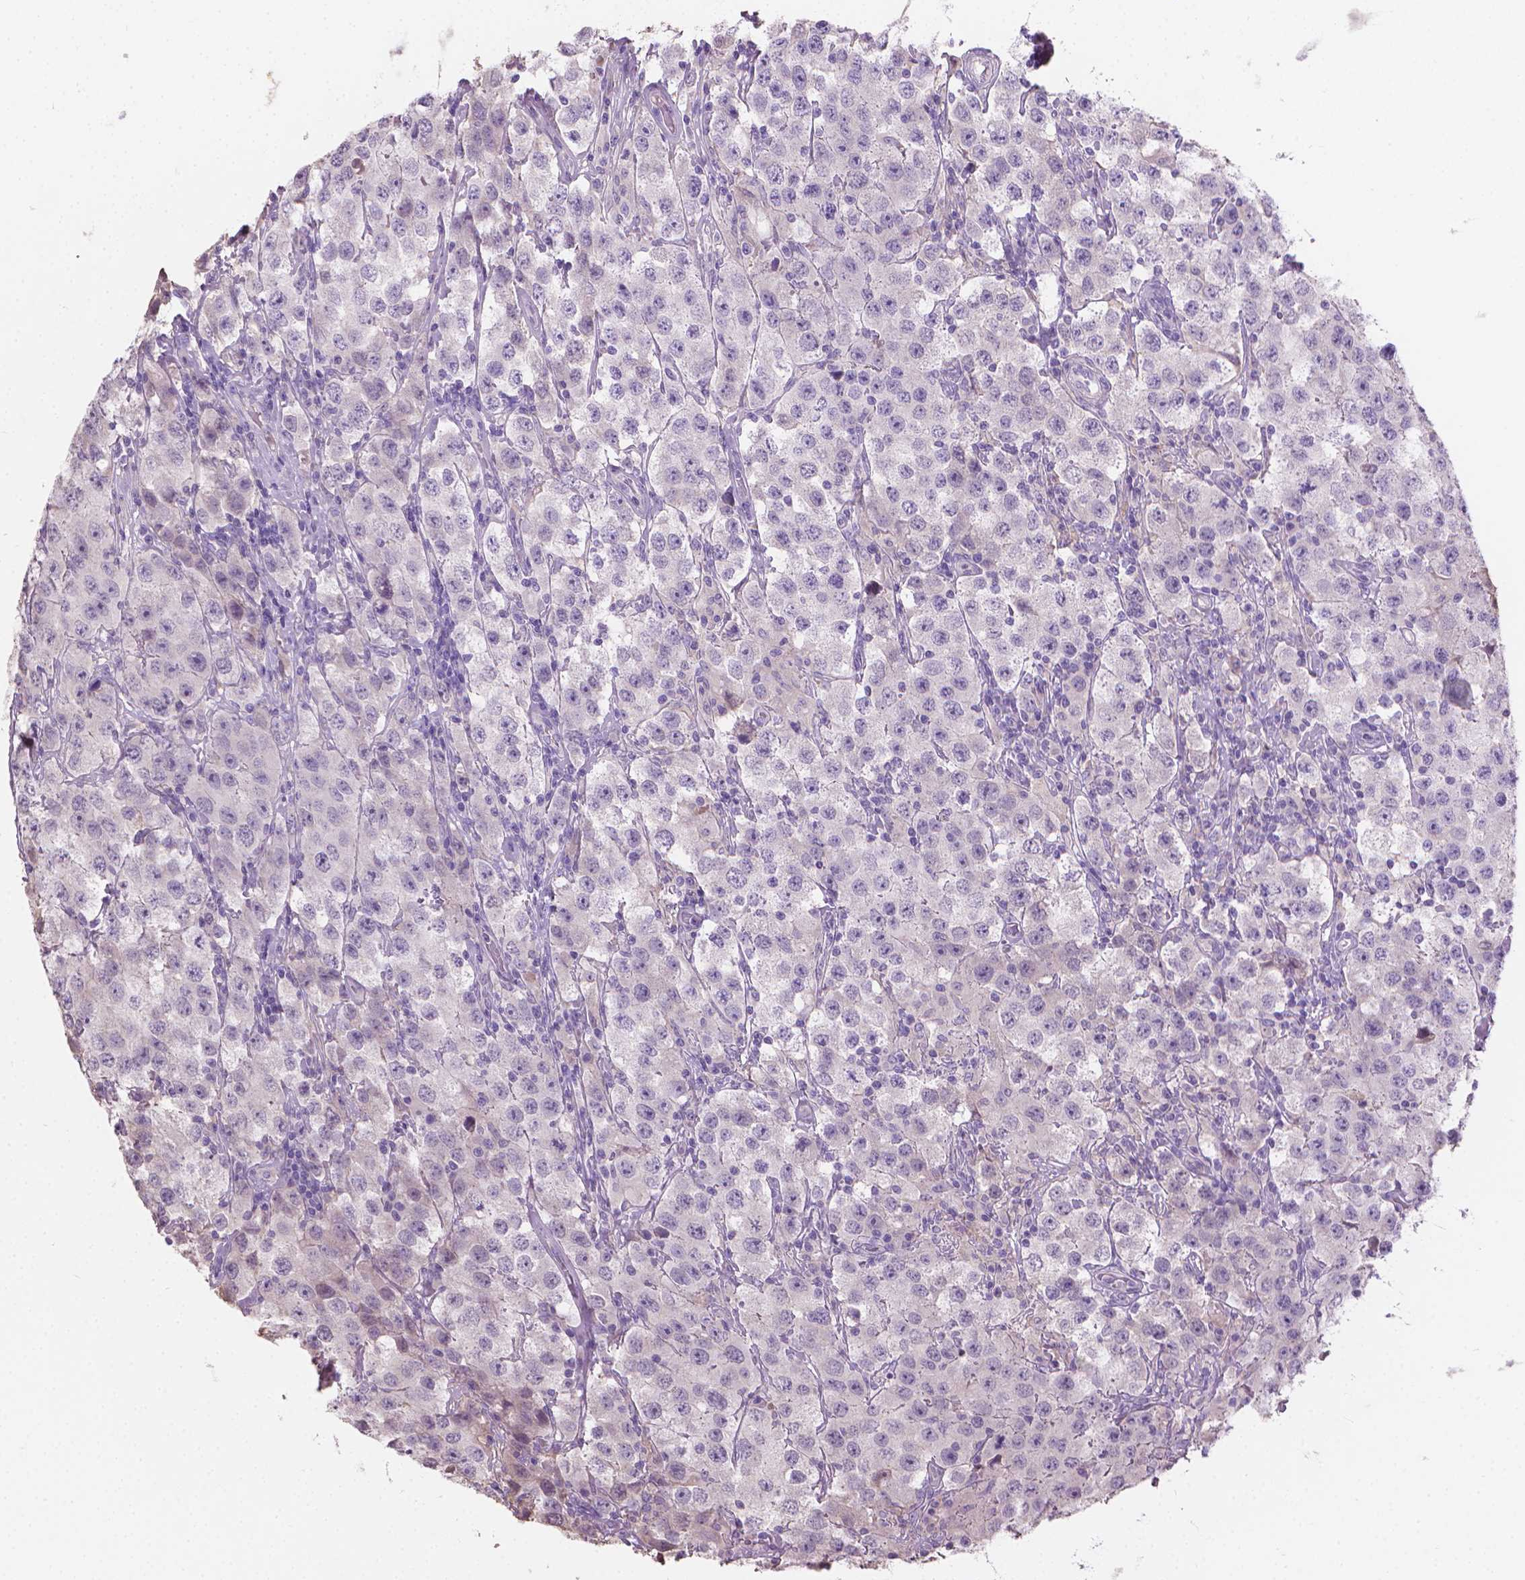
{"staining": {"intensity": "negative", "quantity": "none", "location": "none"}, "tissue": "testis cancer", "cell_type": "Tumor cells", "image_type": "cancer", "snomed": [{"axis": "morphology", "description": "Seminoma, NOS"}, {"axis": "topography", "description": "Testis"}], "caption": "DAB (3,3'-diaminobenzidine) immunohistochemical staining of testis seminoma shows no significant expression in tumor cells.", "gene": "CABCOCO1", "patient": {"sex": "male", "age": 52}}